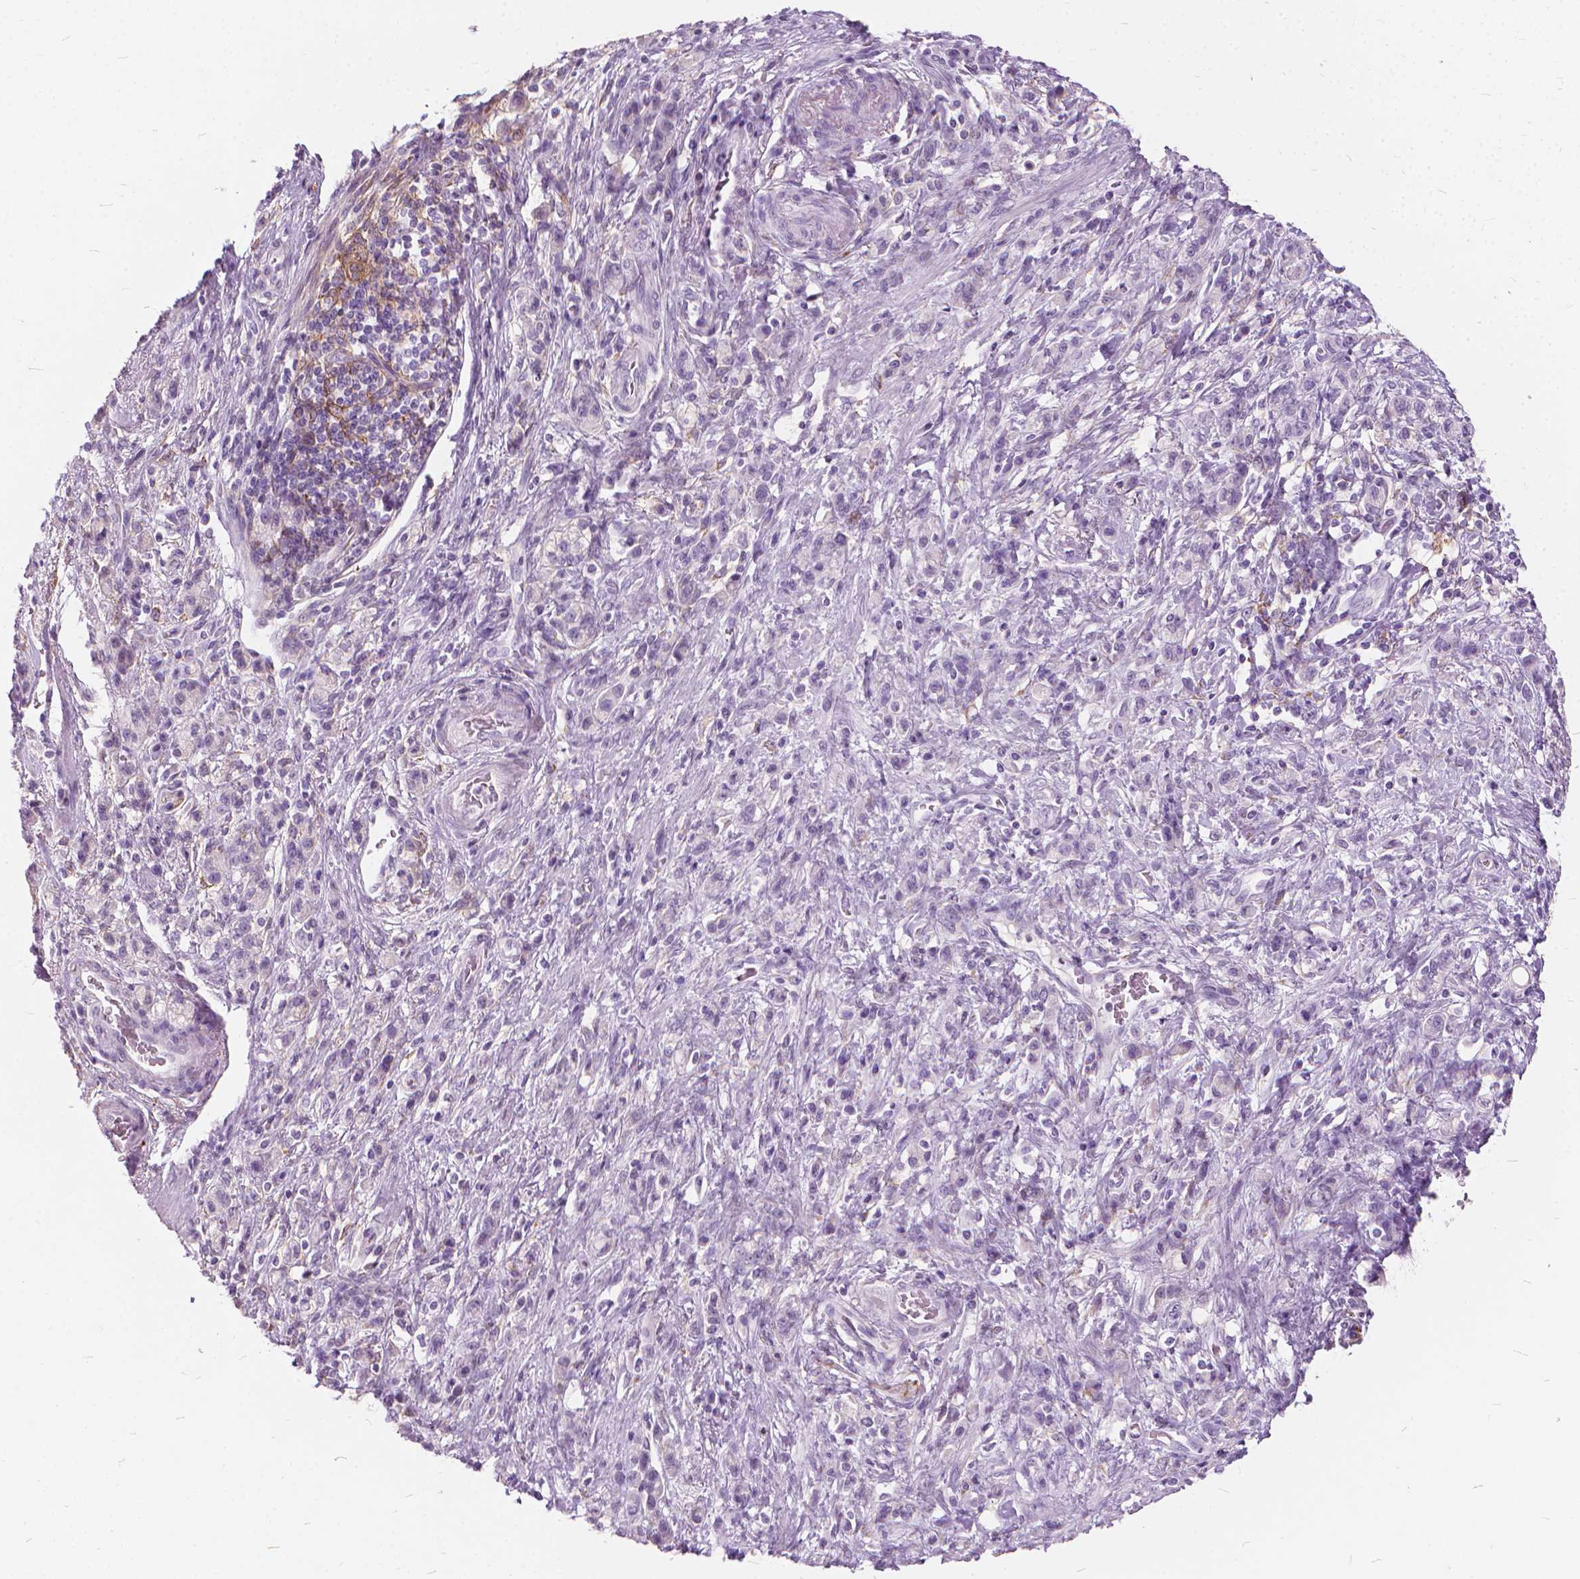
{"staining": {"intensity": "negative", "quantity": "none", "location": "none"}, "tissue": "stomach cancer", "cell_type": "Tumor cells", "image_type": "cancer", "snomed": [{"axis": "morphology", "description": "Adenocarcinoma, NOS"}, {"axis": "topography", "description": "Stomach"}], "caption": "Immunohistochemistry (IHC) photomicrograph of neoplastic tissue: human adenocarcinoma (stomach) stained with DAB displays no significant protein expression in tumor cells.", "gene": "DNM1", "patient": {"sex": "male", "age": 77}}